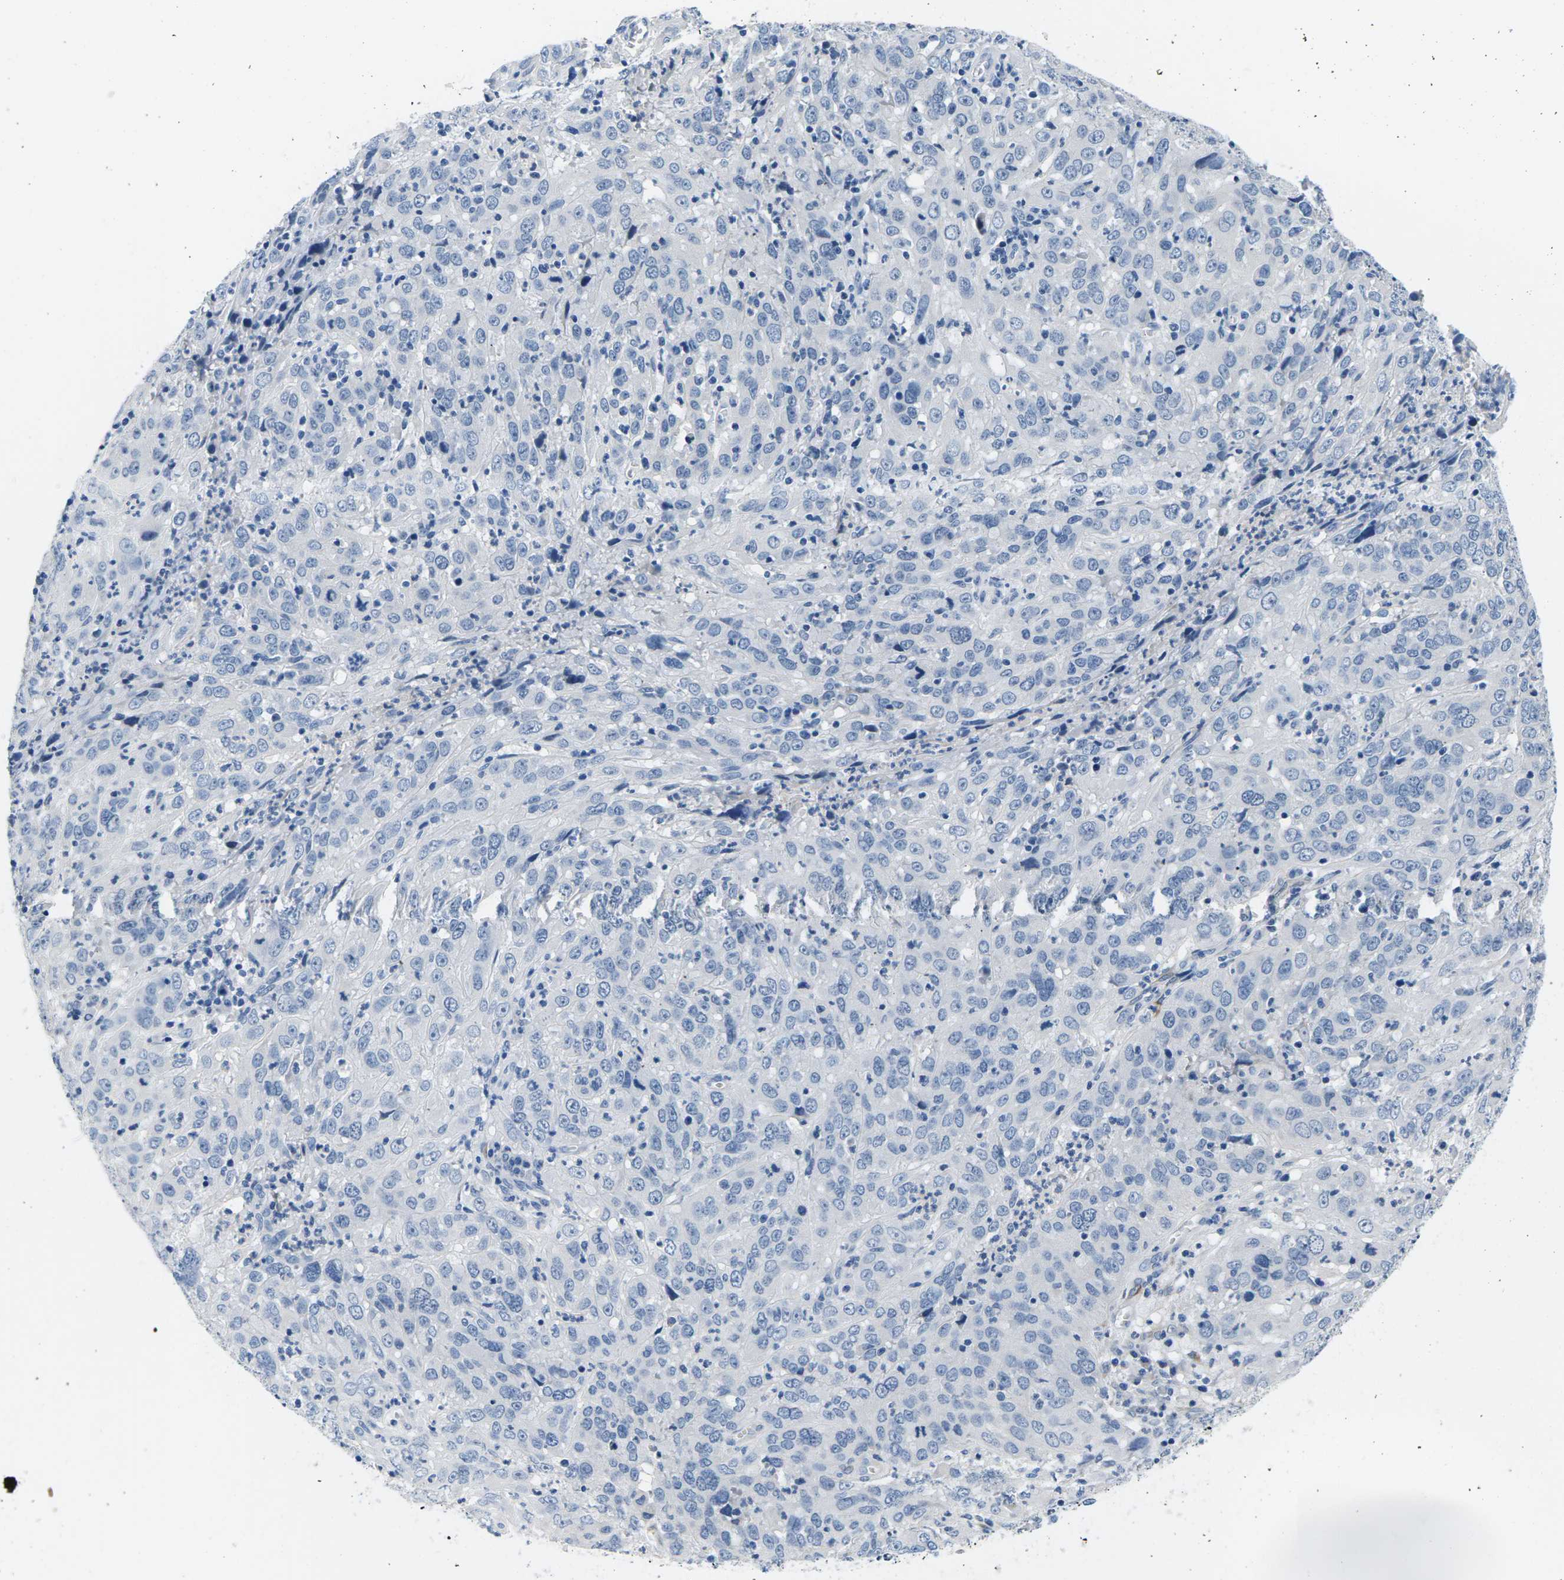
{"staining": {"intensity": "negative", "quantity": "none", "location": "none"}, "tissue": "cervical cancer", "cell_type": "Tumor cells", "image_type": "cancer", "snomed": [{"axis": "morphology", "description": "Squamous cell carcinoma, NOS"}, {"axis": "topography", "description": "Cervix"}], "caption": "Squamous cell carcinoma (cervical) was stained to show a protein in brown. There is no significant staining in tumor cells. (DAB (3,3'-diaminobenzidine) IHC visualized using brightfield microscopy, high magnification).", "gene": "TSPAN2", "patient": {"sex": "female", "age": 32}}